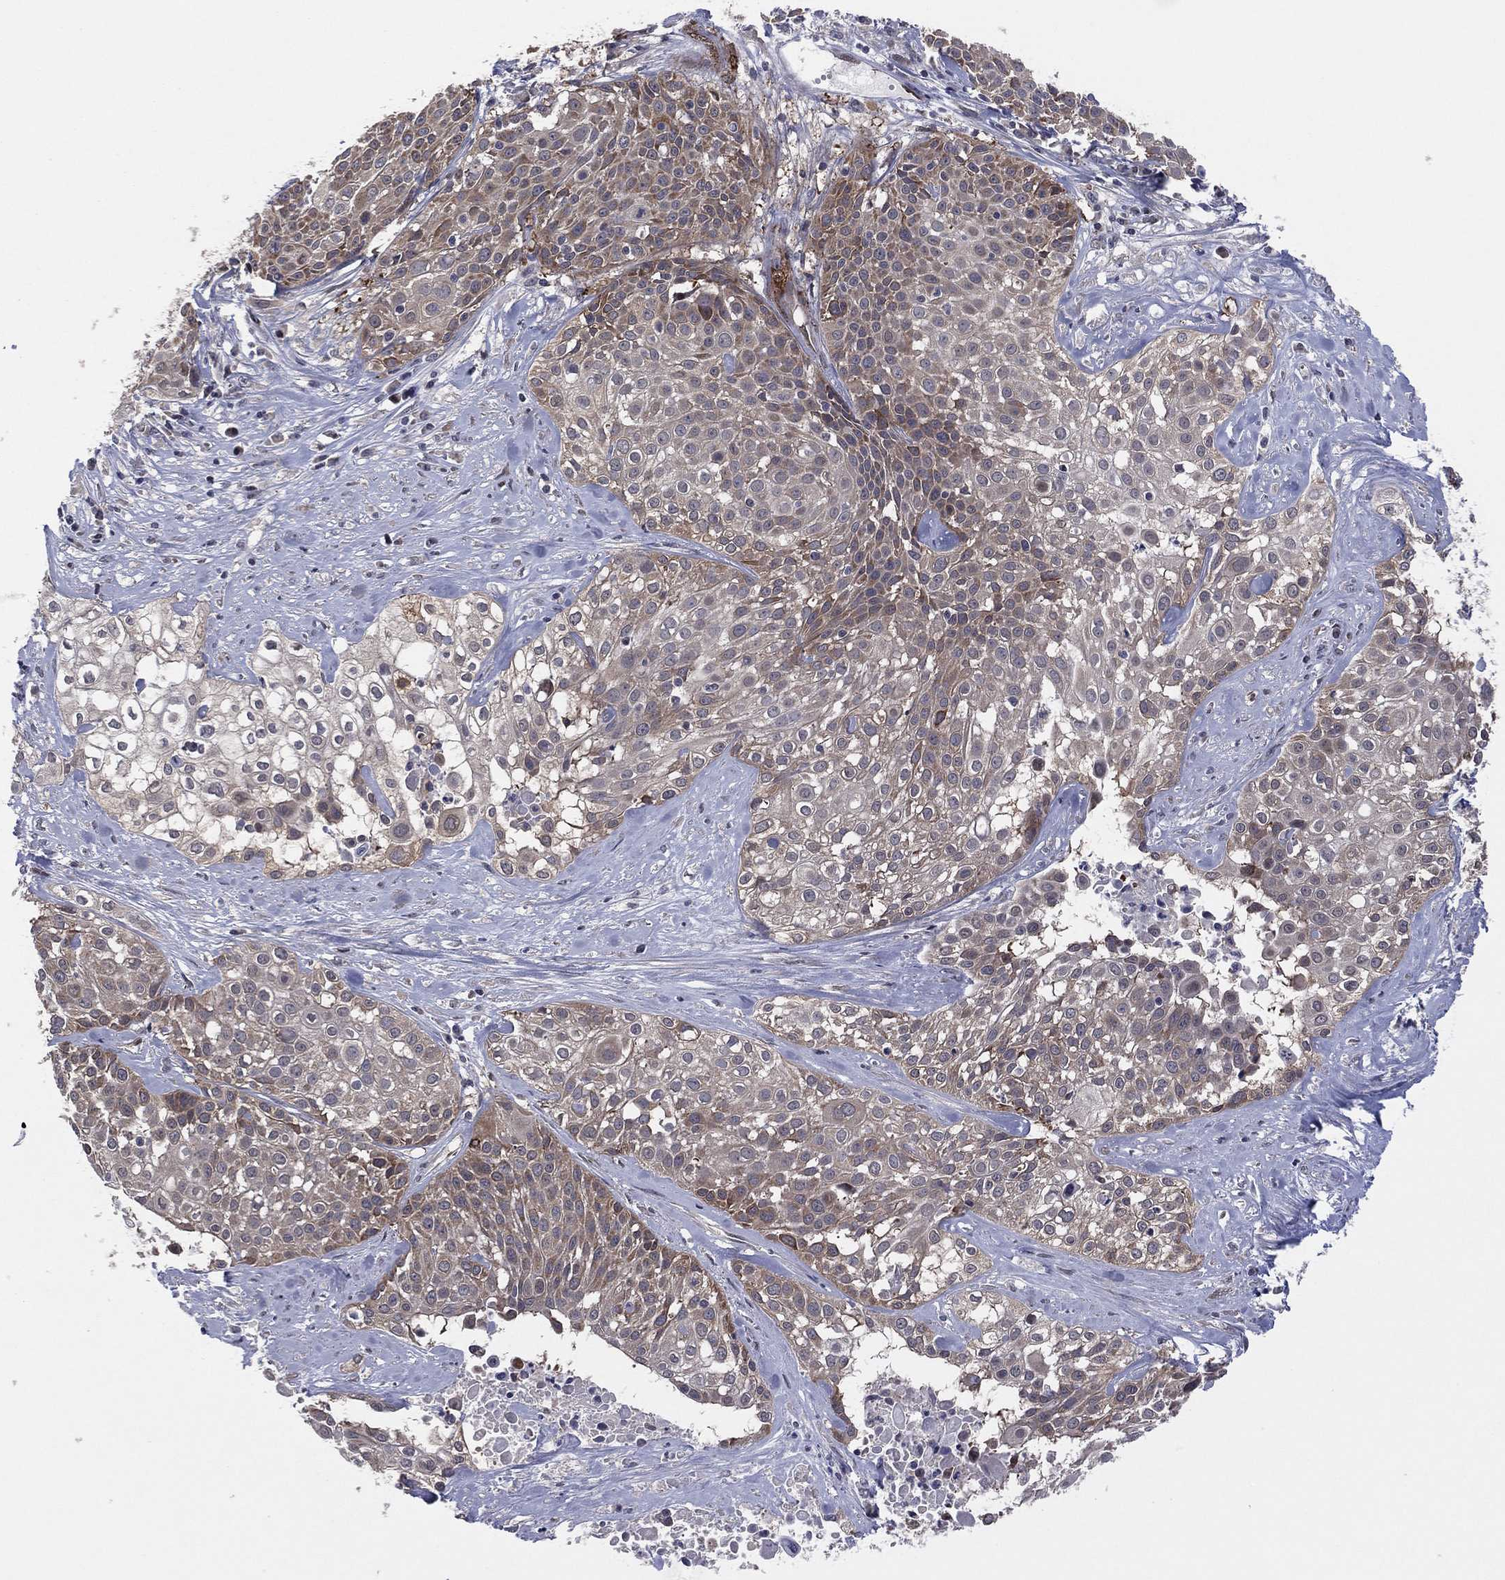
{"staining": {"intensity": "moderate", "quantity": "25%-75%", "location": "cytoplasmic/membranous"}, "tissue": "cervical cancer", "cell_type": "Tumor cells", "image_type": "cancer", "snomed": [{"axis": "morphology", "description": "Squamous cell carcinoma, NOS"}, {"axis": "topography", "description": "Cervix"}], "caption": "Cervical cancer (squamous cell carcinoma) stained with DAB (3,3'-diaminobenzidine) IHC reveals medium levels of moderate cytoplasmic/membranous positivity in about 25%-75% of tumor cells.", "gene": "SNCG", "patient": {"sex": "female", "age": 39}}